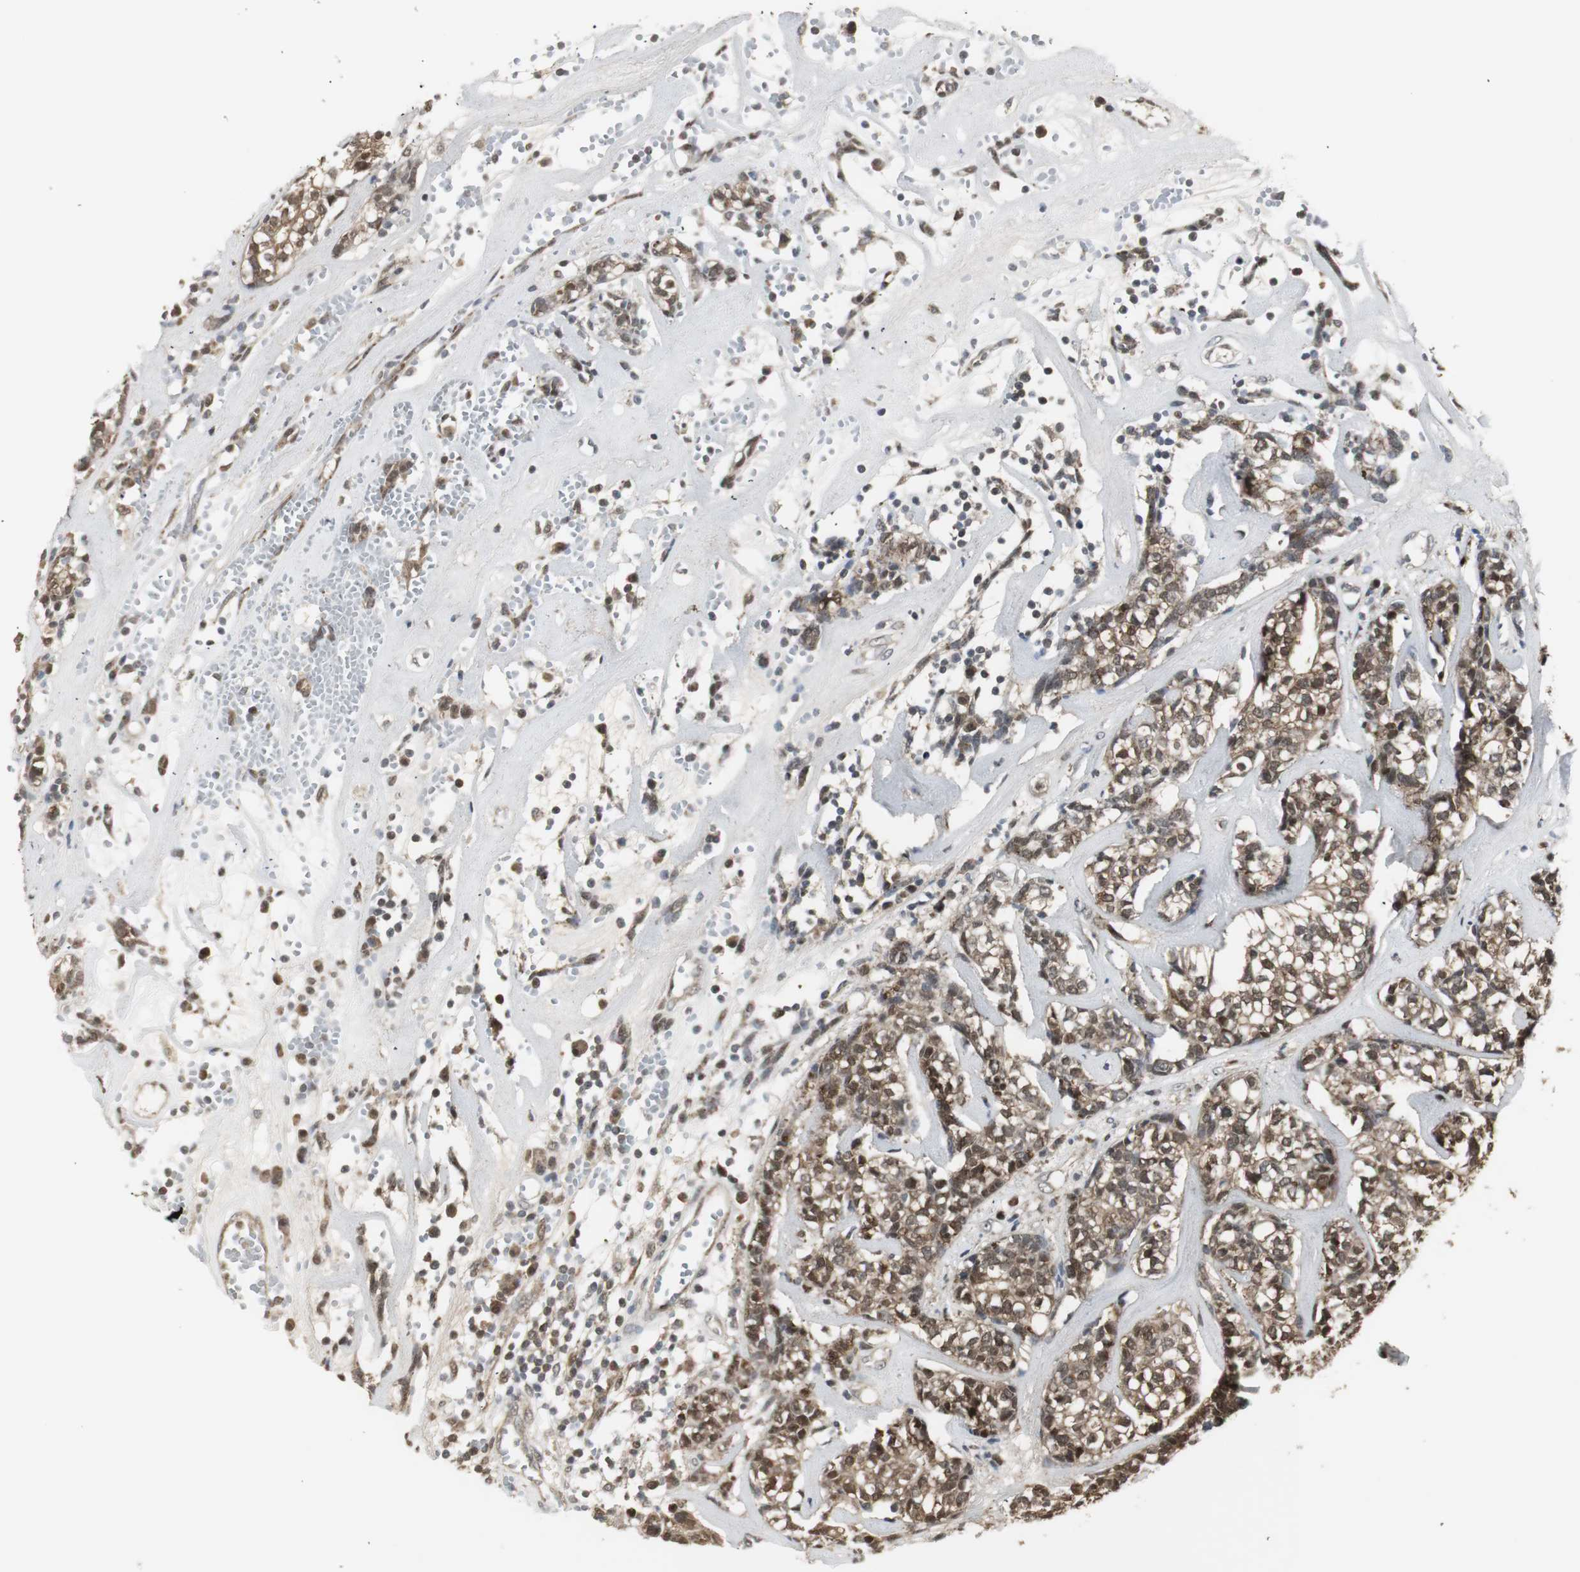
{"staining": {"intensity": "strong", "quantity": ">75%", "location": "cytoplasmic/membranous,nuclear"}, "tissue": "head and neck cancer", "cell_type": "Tumor cells", "image_type": "cancer", "snomed": [{"axis": "morphology", "description": "Adenocarcinoma, NOS"}, {"axis": "topography", "description": "Salivary gland"}, {"axis": "topography", "description": "Head-Neck"}], "caption": "Head and neck cancer (adenocarcinoma) tissue reveals strong cytoplasmic/membranous and nuclear positivity in approximately >75% of tumor cells", "gene": "PLIN3", "patient": {"sex": "female", "age": 65}}